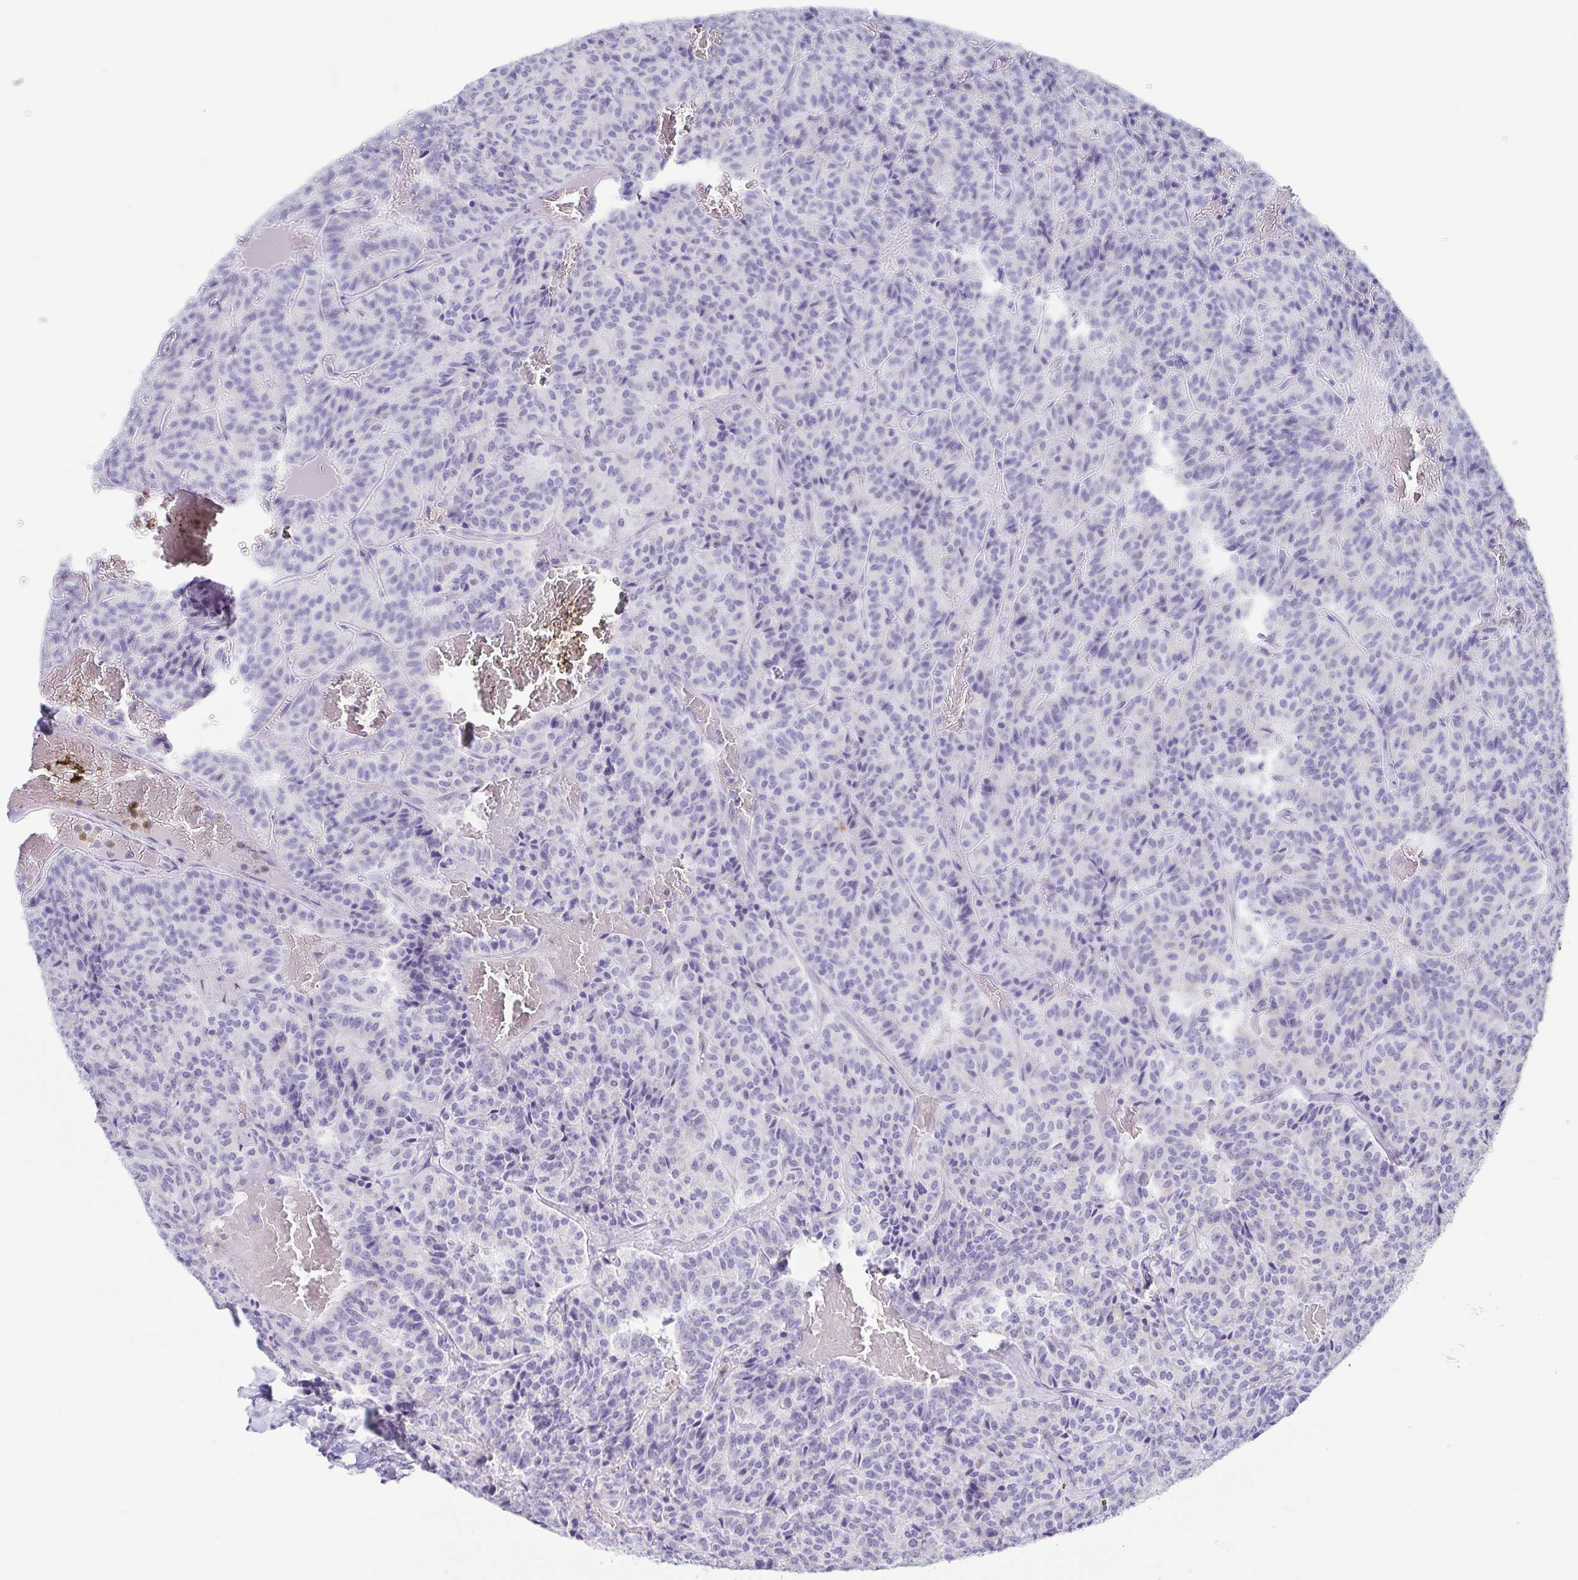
{"staining": {"intensity": "negative", "quantity": "none", "location": "none"}, "tissue": "carcinoid", "cell_type": "Tumor cells", "image_type": "cancer", "snomed": [{"axis": "morphology", "description": "Carcinoid, malignant, NOS"}, {"axis": "topography", "description": "Lung"}], "caption": "DAB (3,3'-diaminobenzidine) immunohistochemical staining of carcinoid (malignant) displays no significant staining in tumor cells.", "gene": "AZU1", "patient": {"sex": "male", "age": 70}}